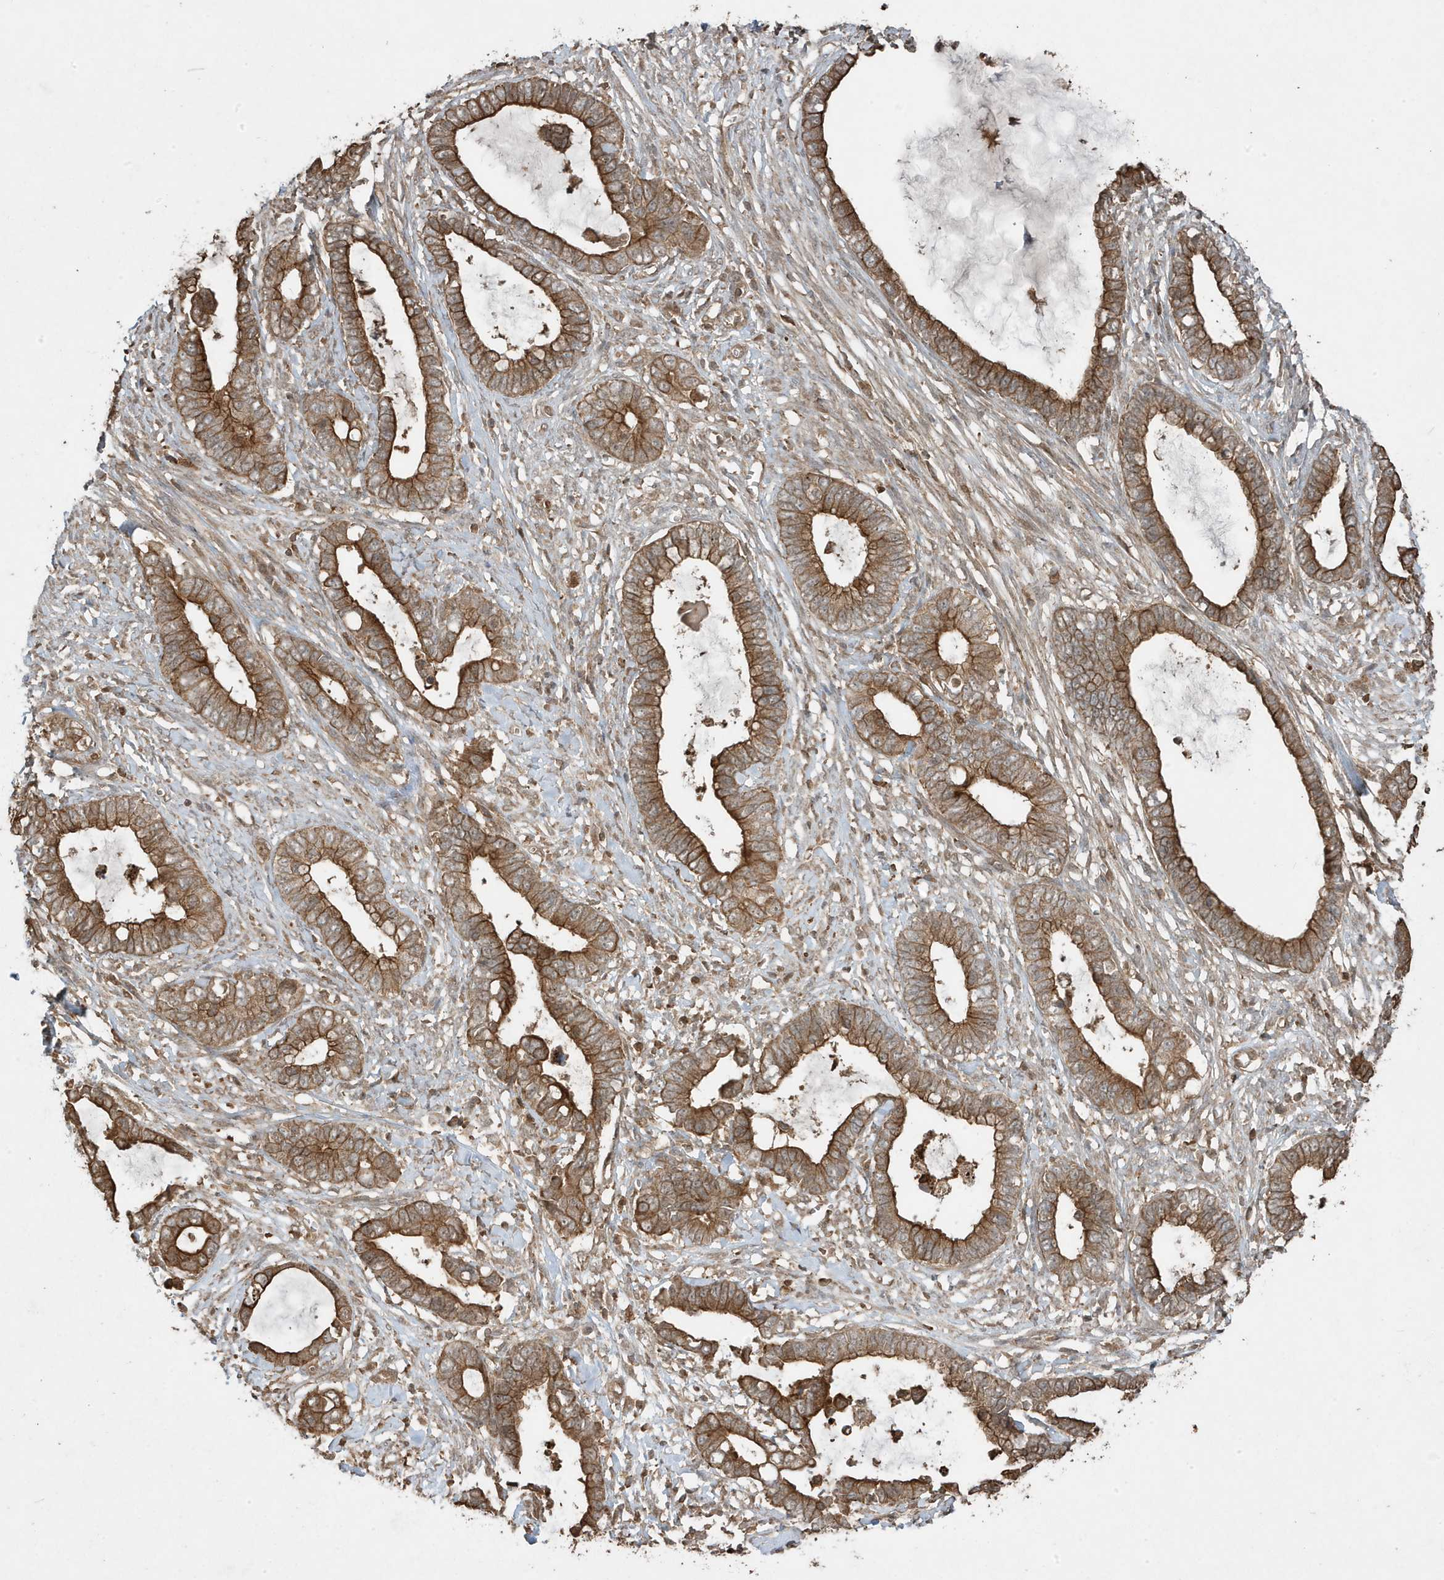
{"staining": {"intensity": "strong", "quantity": ">75%", "location": "cytoplasmic/membranous"}, "tissue": "cervical cancer", "cell_type": "Tumor cells", "image_type": "cancer", "snomed": [{"axis": "morphology", "description": "Adenocarcinoma, NOS"}, {"axis": "topography", "description": "Cervix"}], "caption": "Immunohistochemical staining of cervical cancer (adenocarcinoma) exhibits high levels of strong cytoplasmic/membranous expression in about >75% of tumor cells. (Brightfield microscopy of DAB IHC at high magnification).", "gene": "ASAP1", "patient": {"sex": "female", "age": 44}}